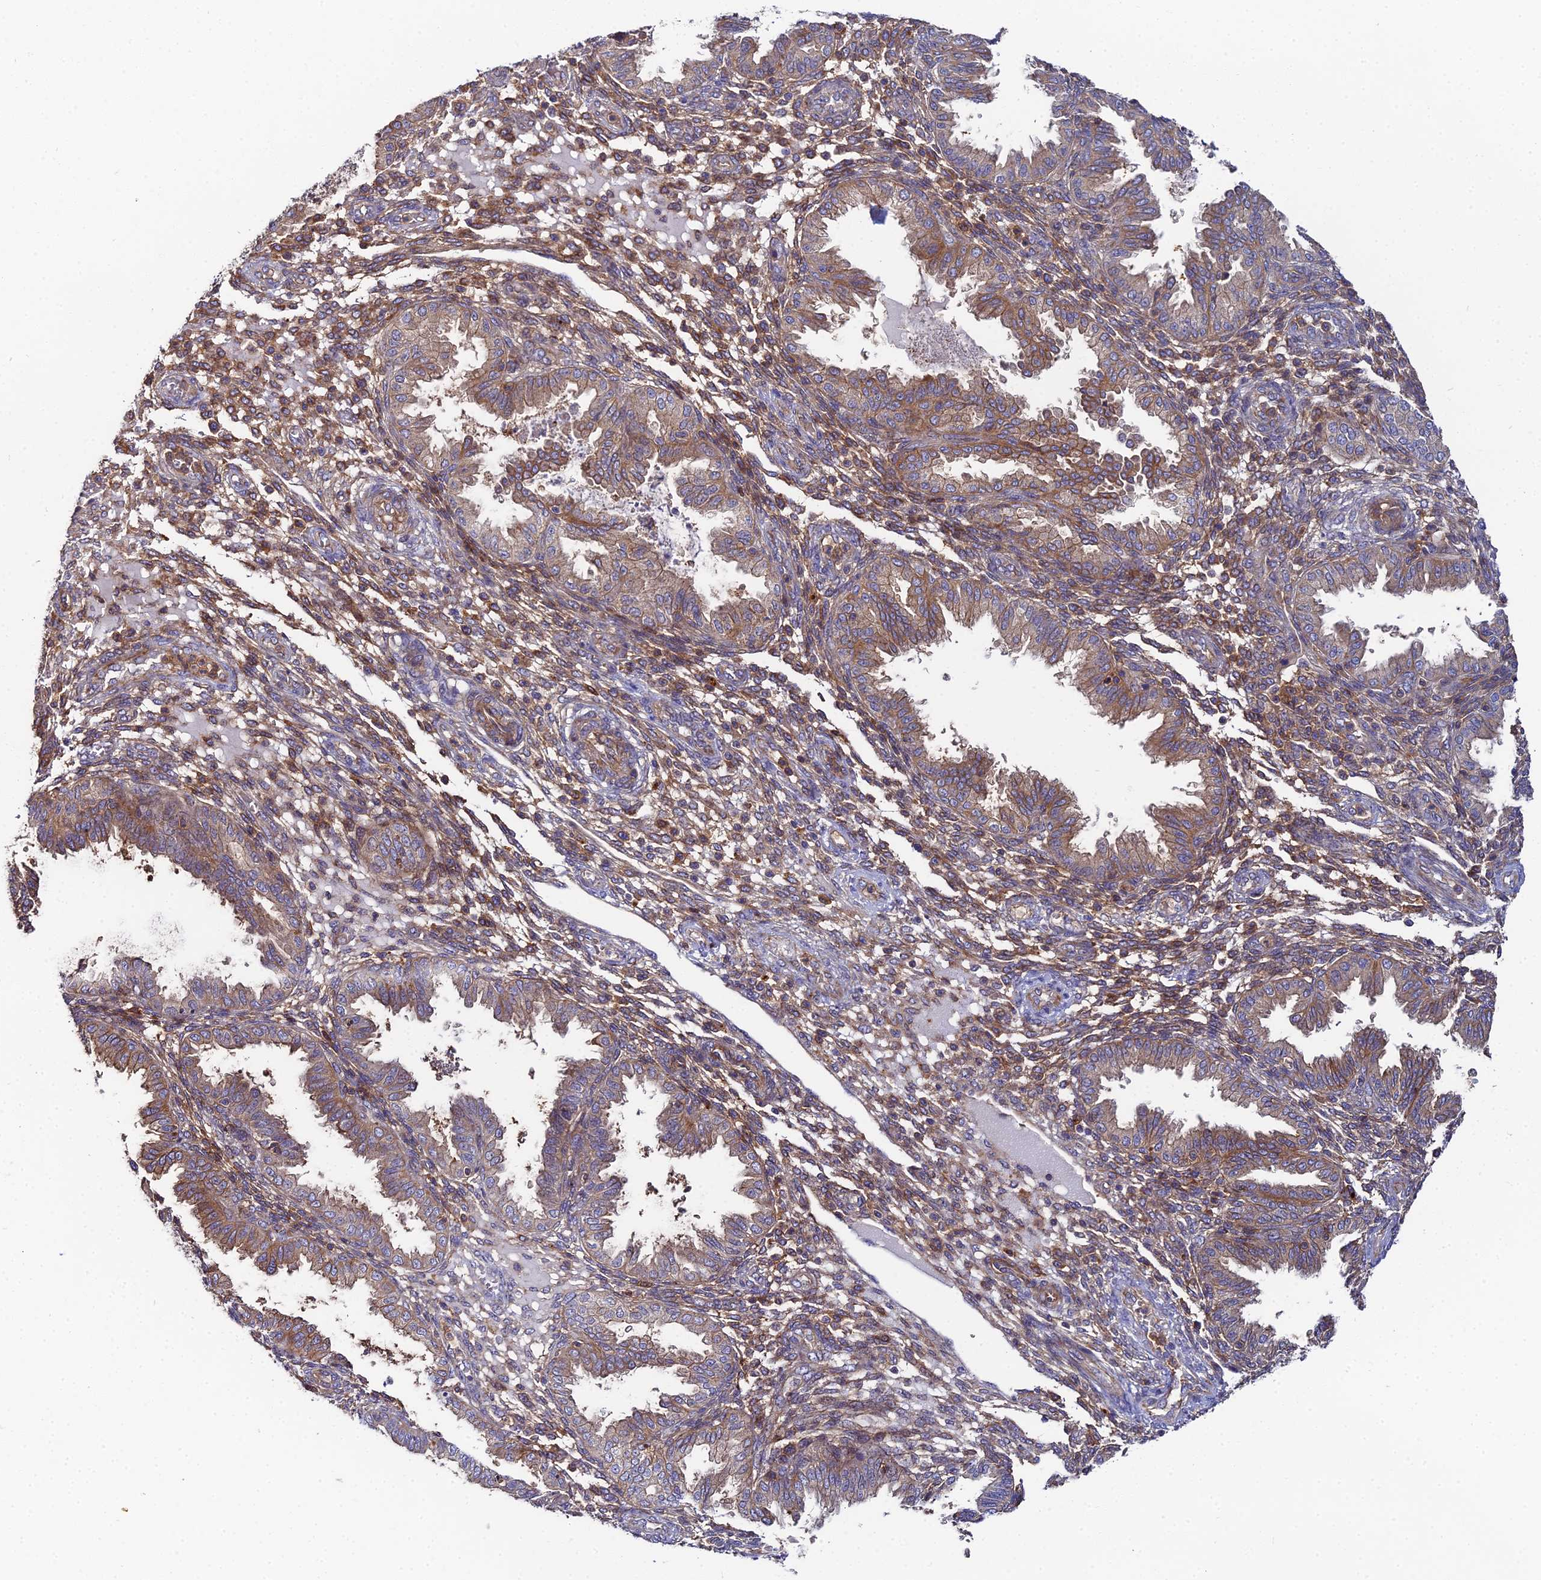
{"staining": {"intensity": "moderate", "quantity": "25%-75%", "location": "cytoplasmic/membranous"}, "tissue": "endometrium", "cell_type": "Cells in endometrial stroma", "image_type": "normal", "snomed": [{"axis": "morphology", "description": "Normal tissue, NOS"}, {"axis": "topography", "description": "Endometrium"}], "caption": "A brown stain highlights moderate cytoplasmic/membranous positivity of a protein in cells in endometrial stroma of normal endometrium.", "gene": "GNG5B", "patient": {"sex": "female", "age": 33}}